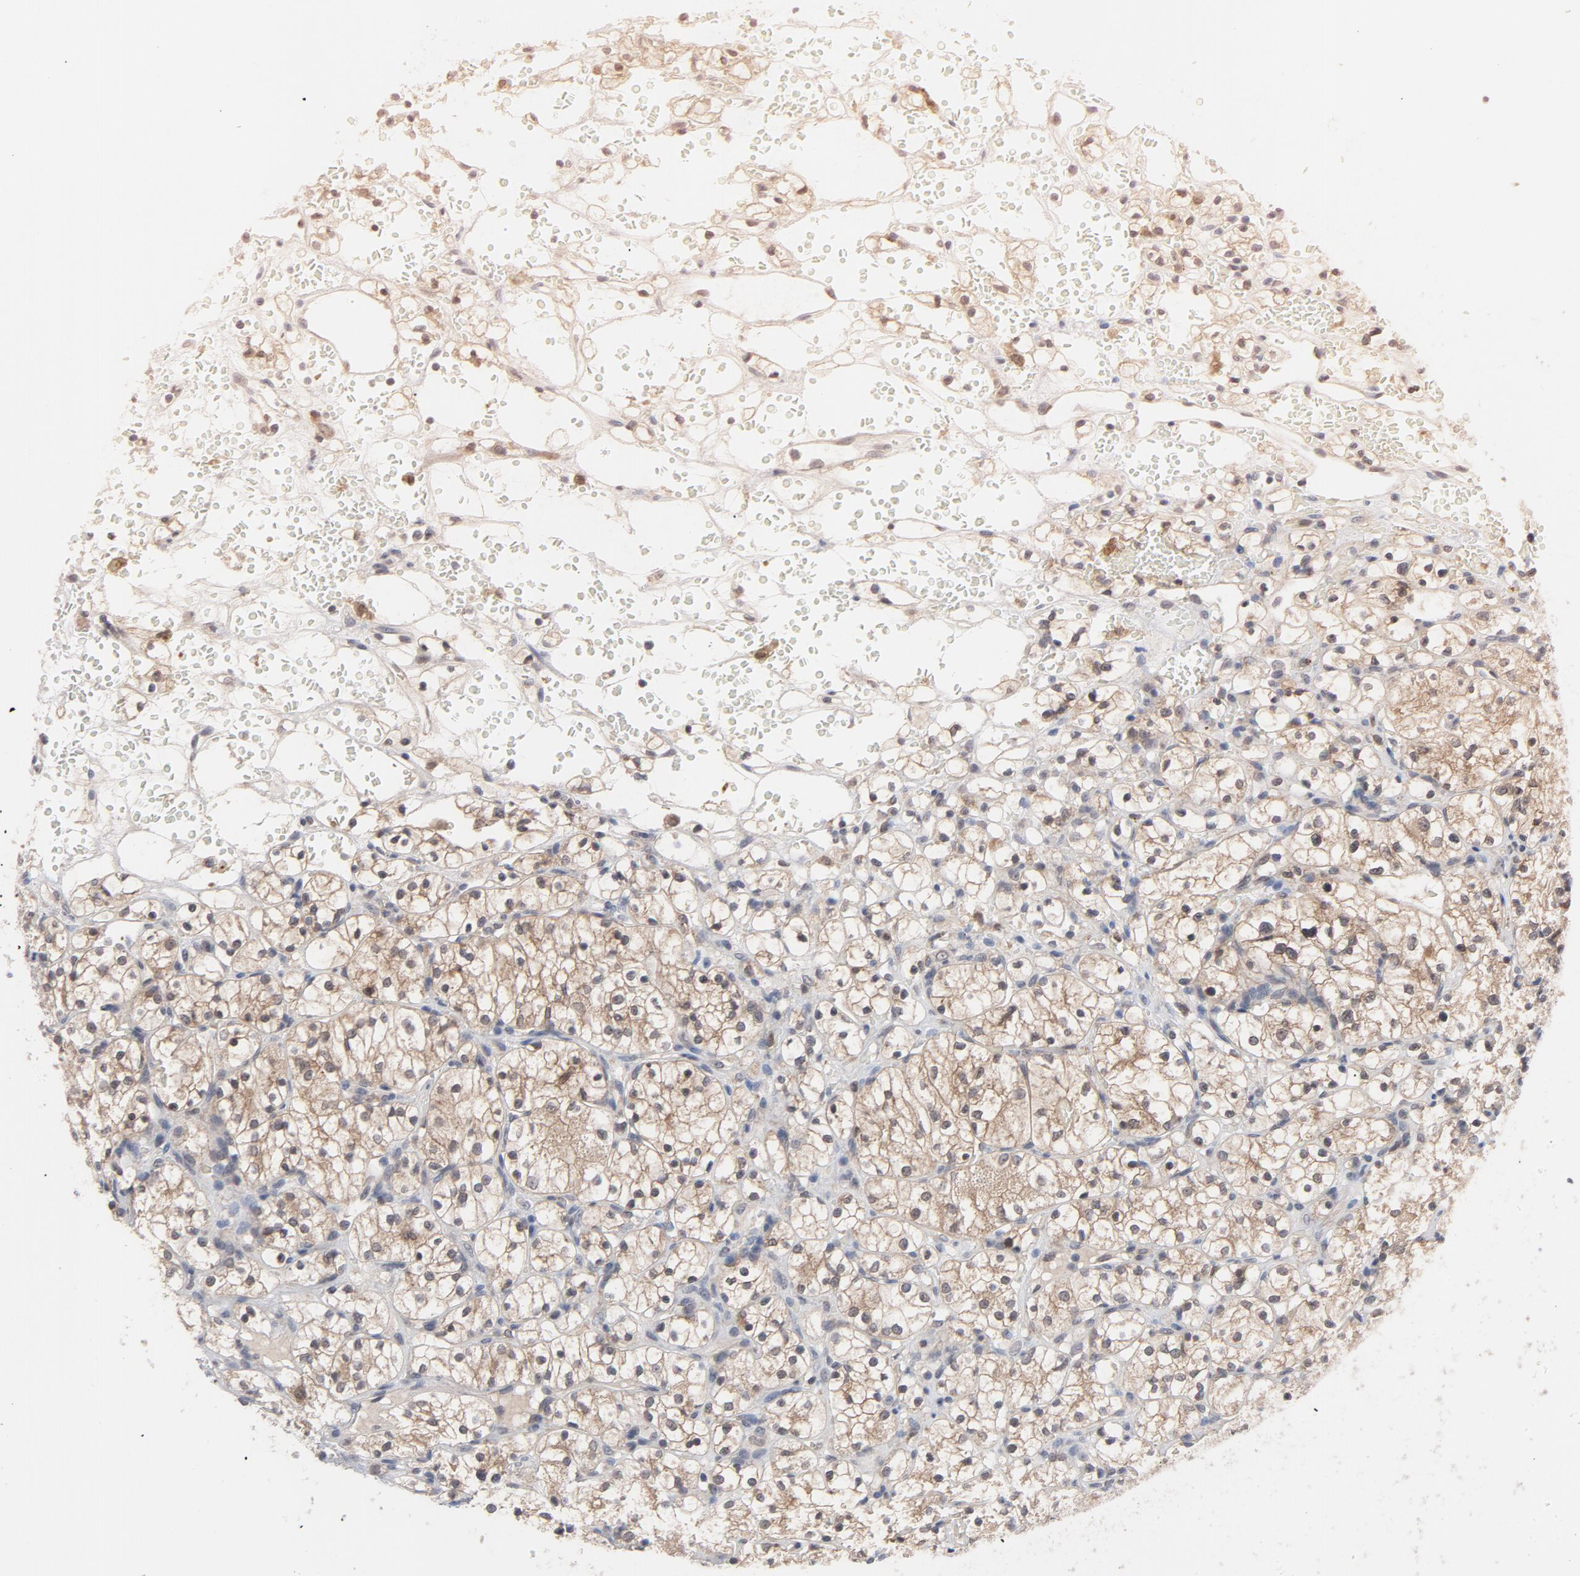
{"staining": {"intensity": "weak", "quantity": ">75%", "location": "cytoplasmic/membranous"}, "tissue": "renal cancer", "cell_type": "Tumor cells", "image_type": "cancer", "snomed": [{"axis": "morphology", "description": "Adenocarcinoma, NOS"}, {"axis": "topography", "description": "Kidney"}], "caption": "Protein analysis of adenocarcinoma (renal) tissue reveals weak cytoplasmic/membranous staining in about >75% of tumor cells.", "gene": "PRDX1", "patient": {"sex": "female", "age": 60}}